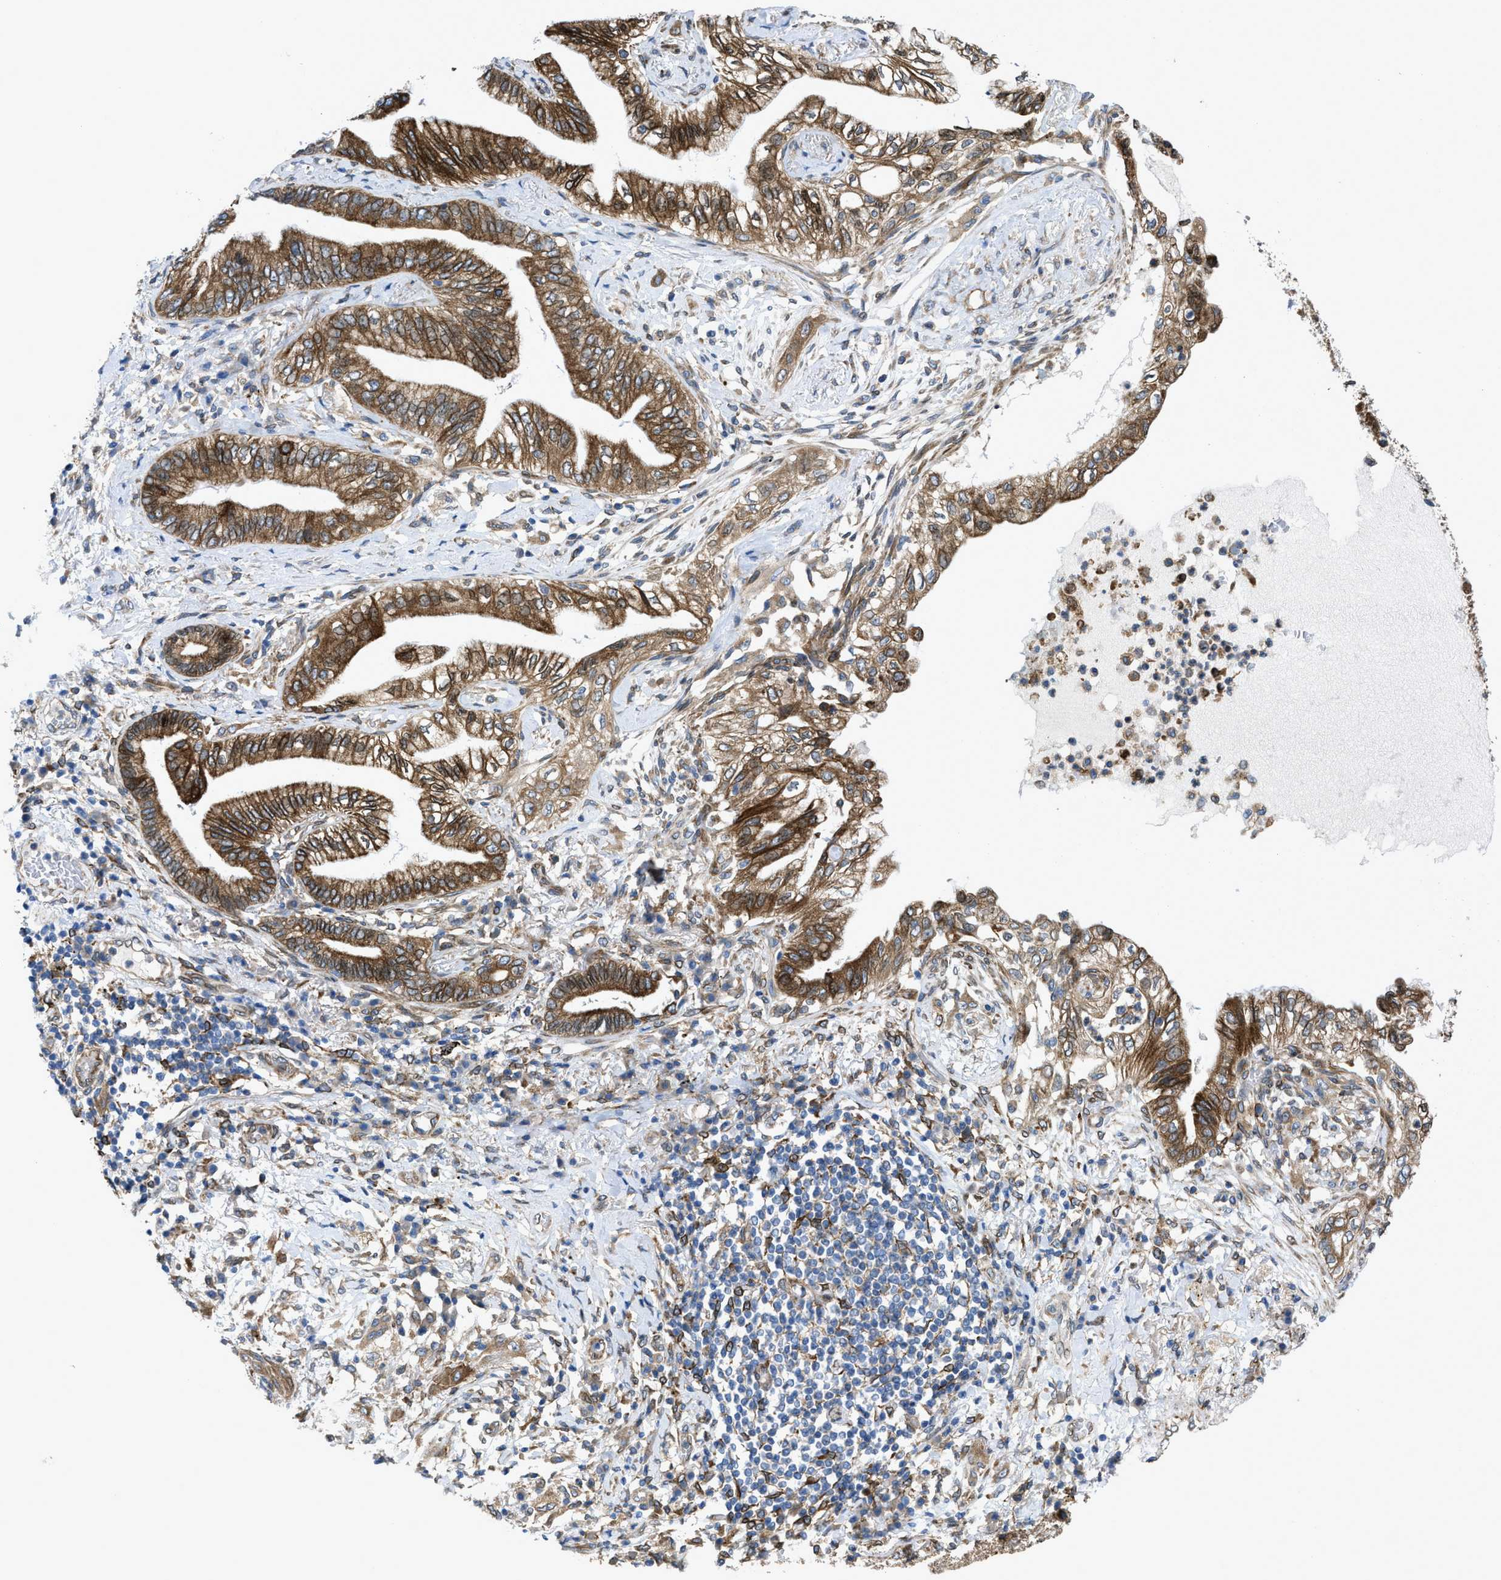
{"staining": {"intensity": "strong", "quantity": ">75%", "location": "cytoplasmic/membranous"}, "tissue": "lung cancer", "cell_type": "Tumor cells", "image_type": "cancer", "snomed": [{"axis": "morphology", "description": "Normal tissue, NOS"}, {"axis": "morphology", "description": "Adenocarcinoma, NOS"}, {"axis": "topography", "description": "Bronchus"}, {"axis": "topography", "description": "Lung"}], "caption": "A brown stain labels strong cytoplasmic/membranous positivity of a protein in human lung cancer (adenocarcinoma) tumor cells.", "gene": "ERLIN2", "patient": {"sex": "female", "age": 70}}